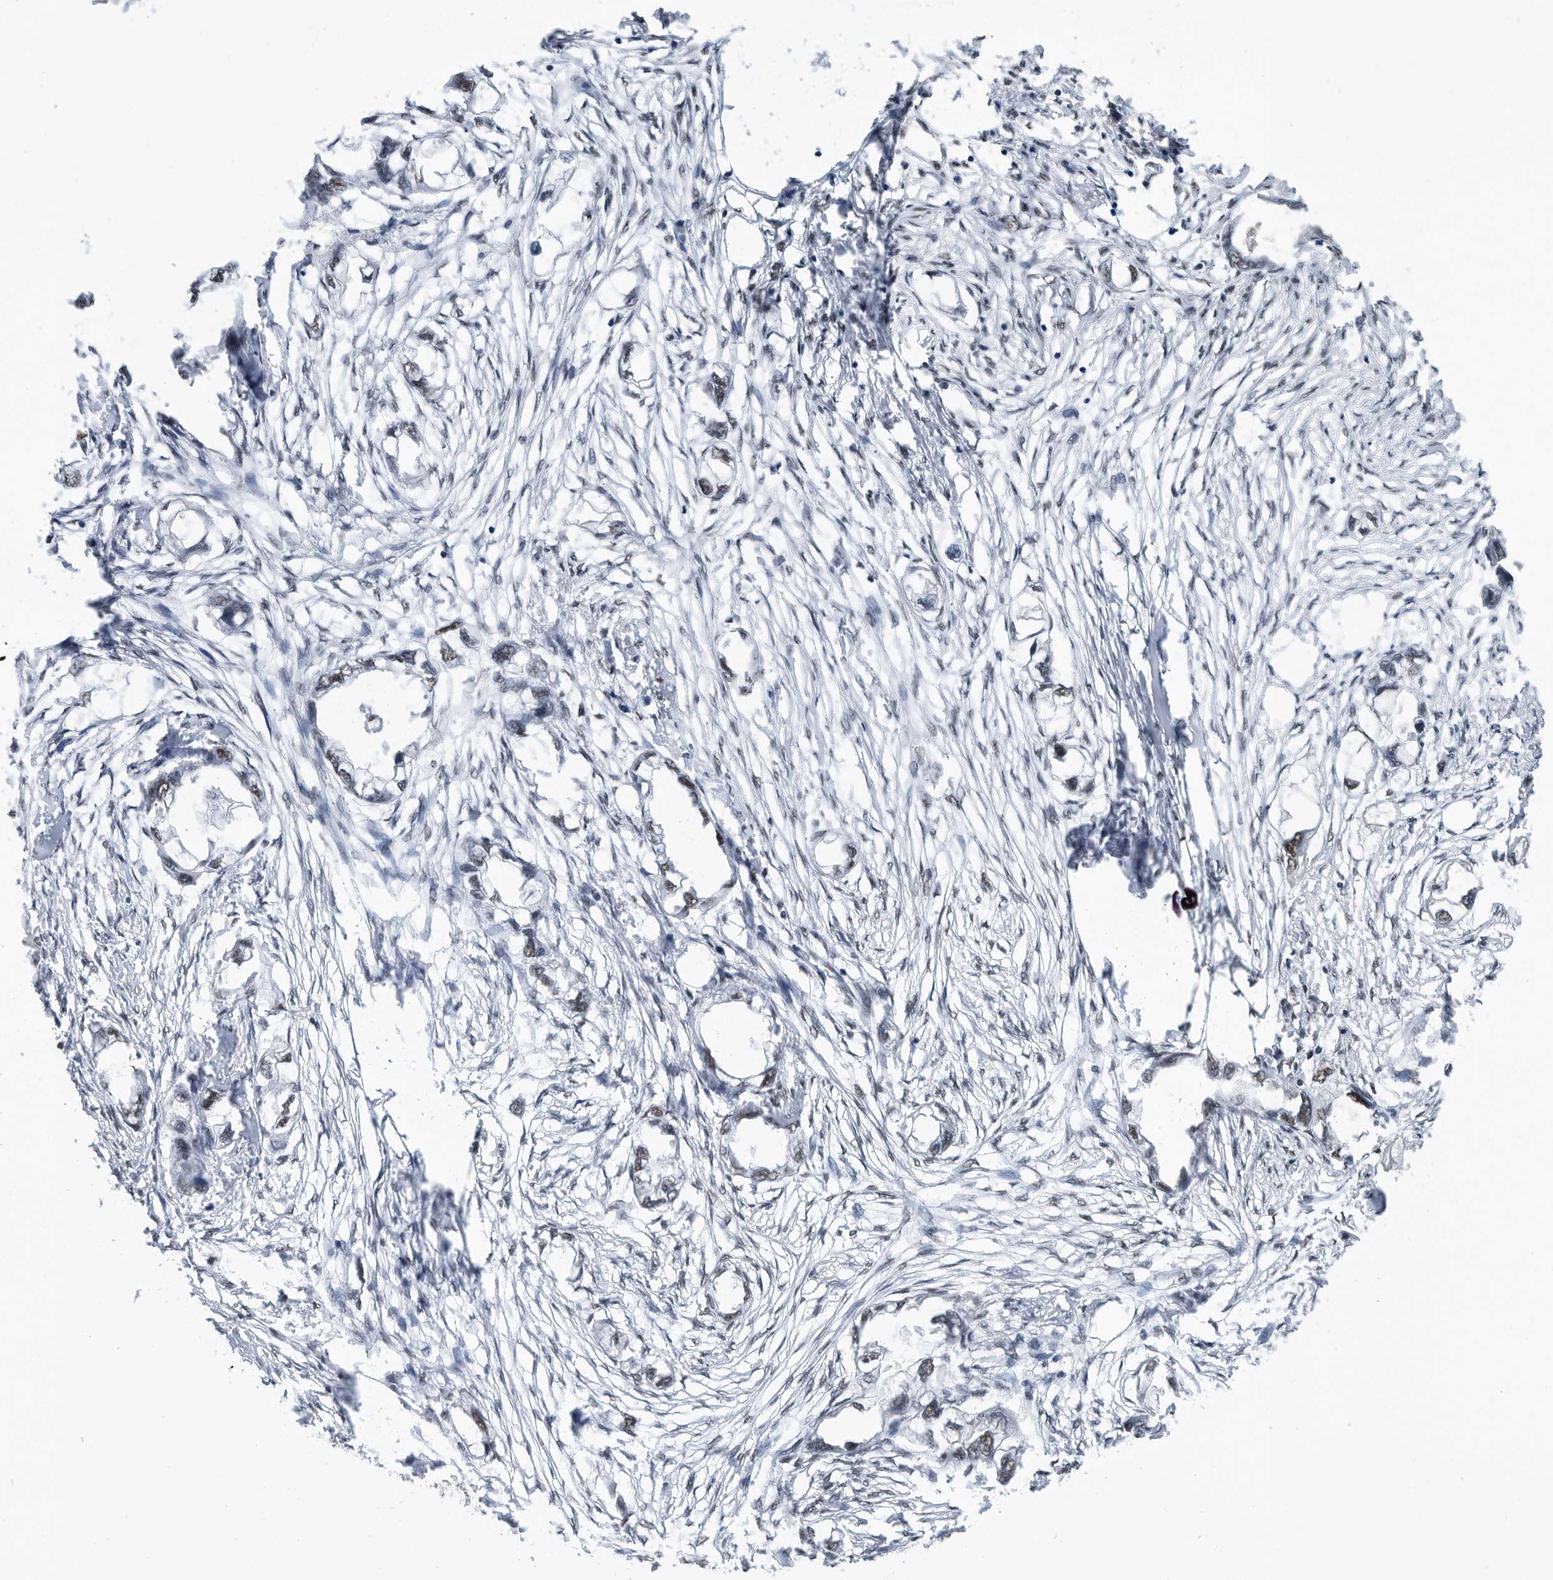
{"staining": {"intensity": "weak", "quantity": ">75%", "location": "nuclear"}, "tissue": "endometrial cancer", "cell_type": "Tumor cells", "image_type": "cancer", "snomed": [{"axis": "morphology", "description": "Adenocarcinoma, NOS"}, {"axis": "morphology", "description": "Adenocarcinoma, metastatic, NOS"}, {"axis": "topography", "description": "Adipose tissue"}, {"axis": "topography", "description": "Endometrium"}], "caption": "Immunohistochemical staining of endometrial cancer displays low levels of weak nuclear protein staining in approximately >75% of tumor cells.", "gene": "SF3A1", "patient": {"sex": "female", "age": 67}}